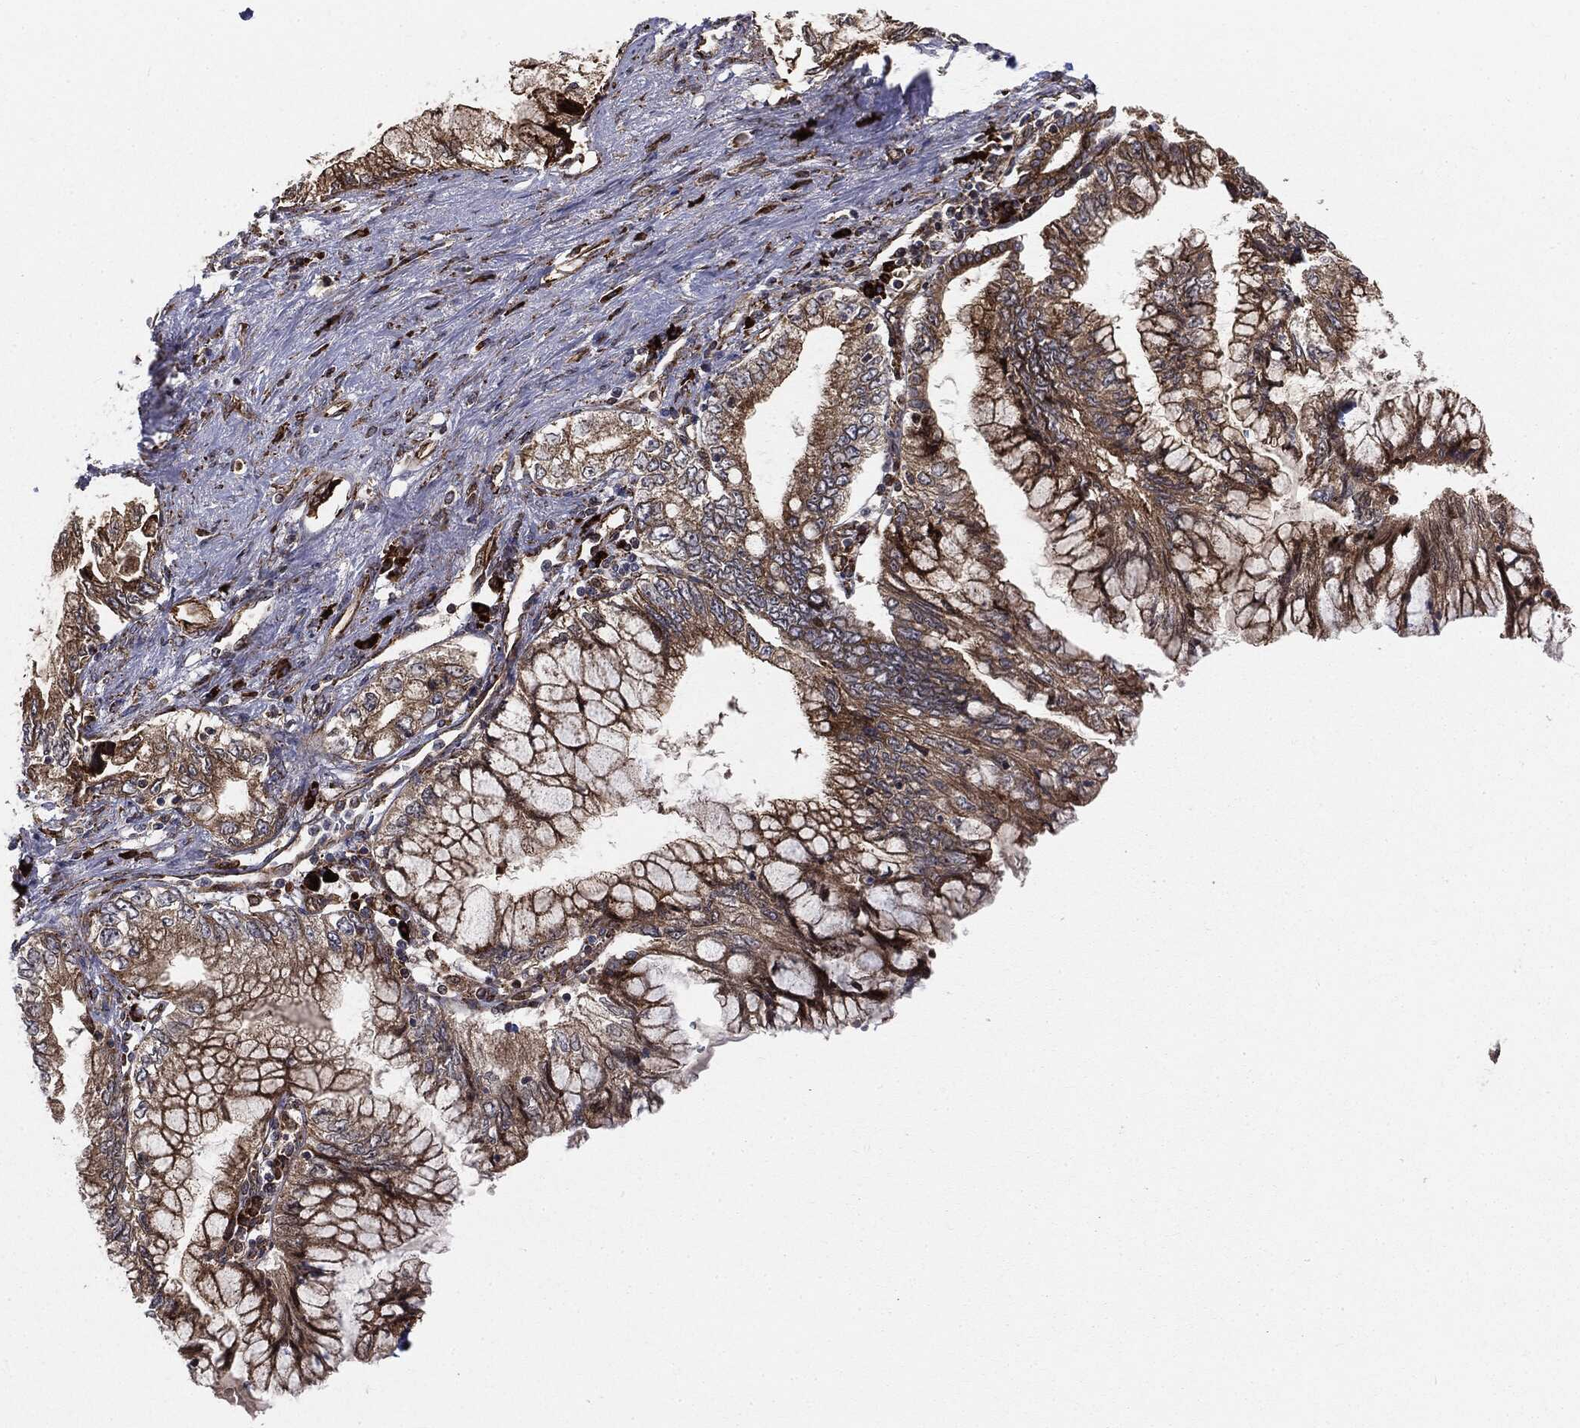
{"staining": {"intensity": "moderate", "quantity": ">75%", "location": "cytoplasmic/membranous"}, "tissue": "pancreatic cancer", "cell_type": "Tumor cells", "image_type": "cancer", "snomed": [{"axis": "morphology", "description": "Adenocarcinoma, NOS"}, {"axis": "topography", "description": "Pancreas"}], "caption": "Approximately >75% of tumor cells in adenocarcinoma (pancreatic) demonstrate moderate cytoplasmic/membranous protein positivity as visualized by brown immunohistochemical staining.", "gene": "CYLD", "patient": {"sex": "female", "age": 73}}